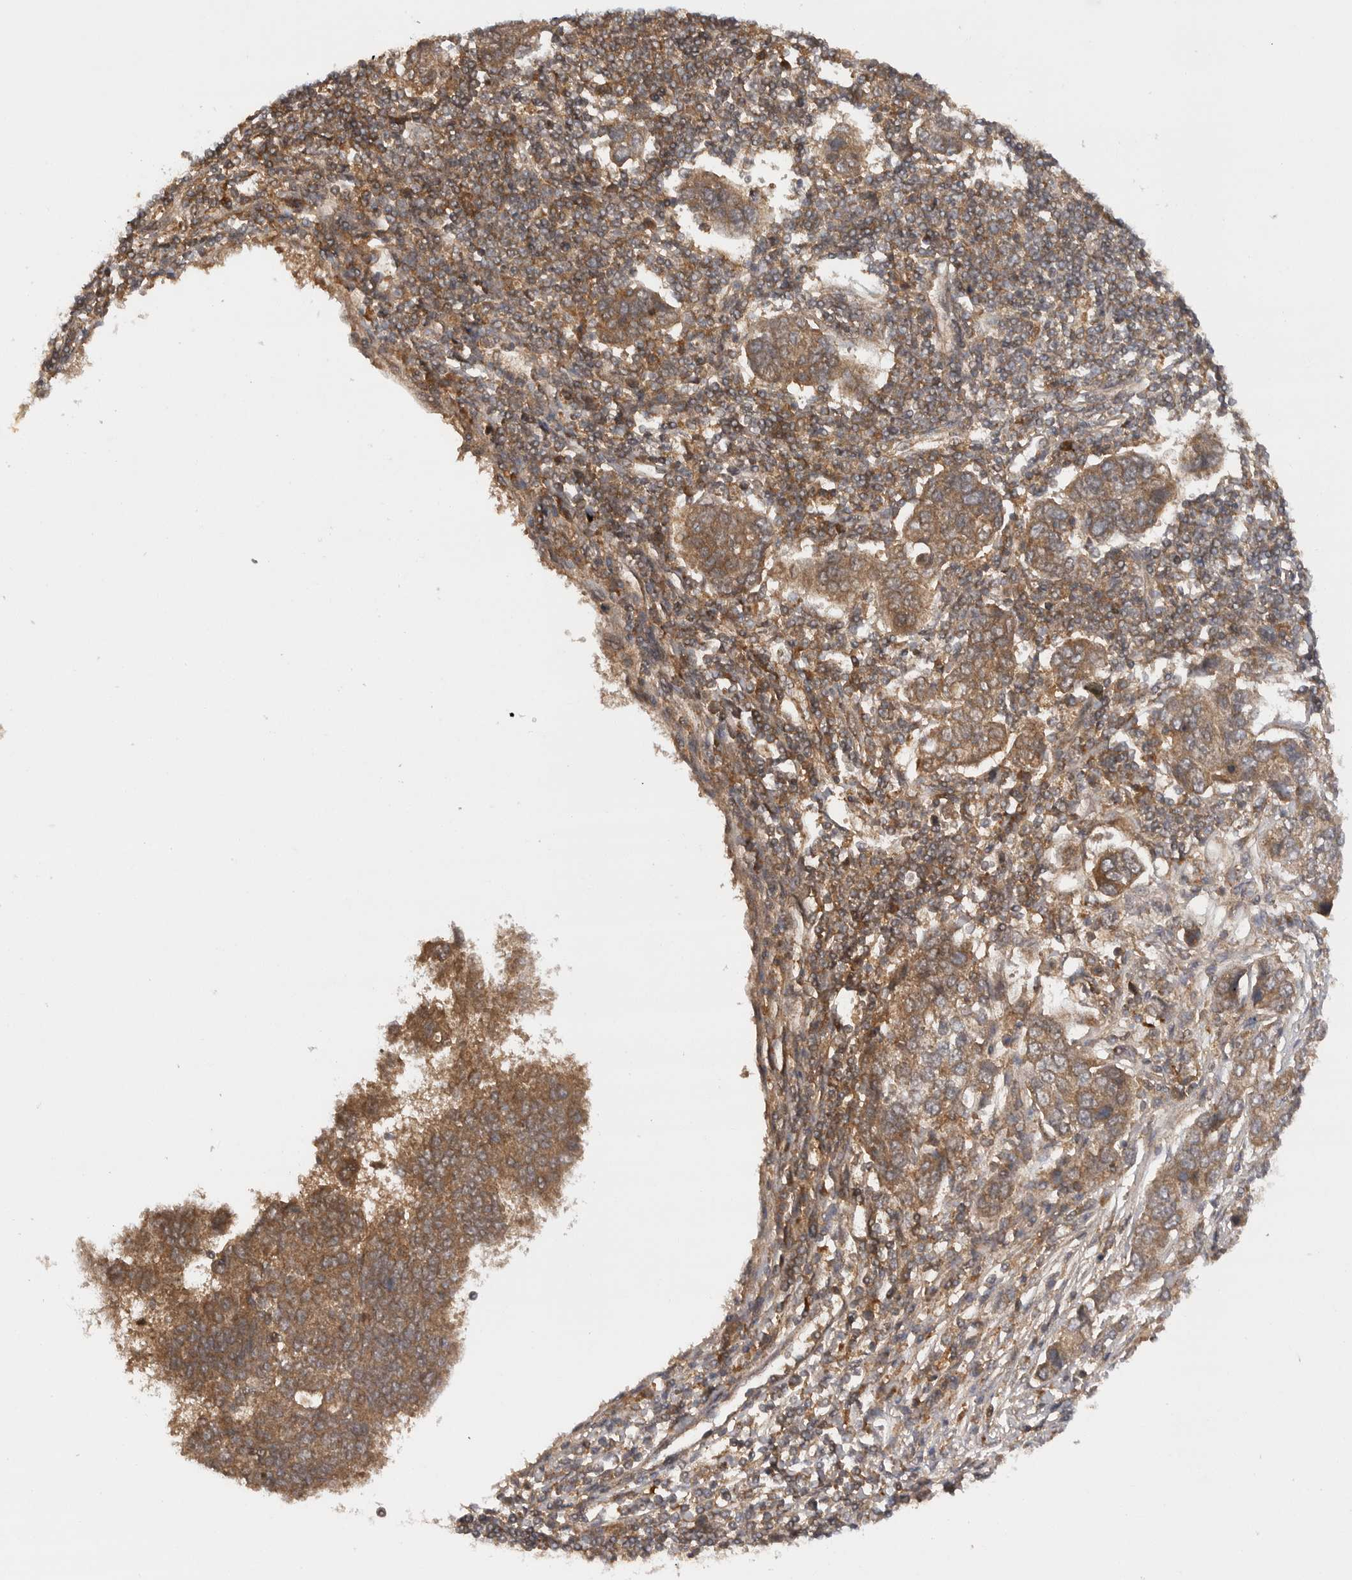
{"staining": {"intensity": "moderate", "quantity": ">75%", "location": "cytoplasmic/membranous"}, "tissue": "pancreatic cancer", "cell_type": "Tumor cells", "image_type": "cancer", "snomed": [{"axis": "morphology", "description": "Adenocarcinoma, NOS"}, {"axis": "topography", "description": "Pancreas"}], "caption": "High-magnification brightfield microscopy of pancreatic cancer stained with DAB (3,3'-diaminobenzidine) (brown) and counterstained with hematoxylin (blue). tumor cells exhibit moderate cytoplasmic/membranous positivity is present in approximately>75% of cells. The staining was performed using DAB (3,3'-diaminobenzidine) to visualize the protein expression in brown, while the nuclei were stained in blue with hematoxylin (Magnification: 20x).", "gene": "PRDX4", "patient": {"sex": "female", "age": 61}}